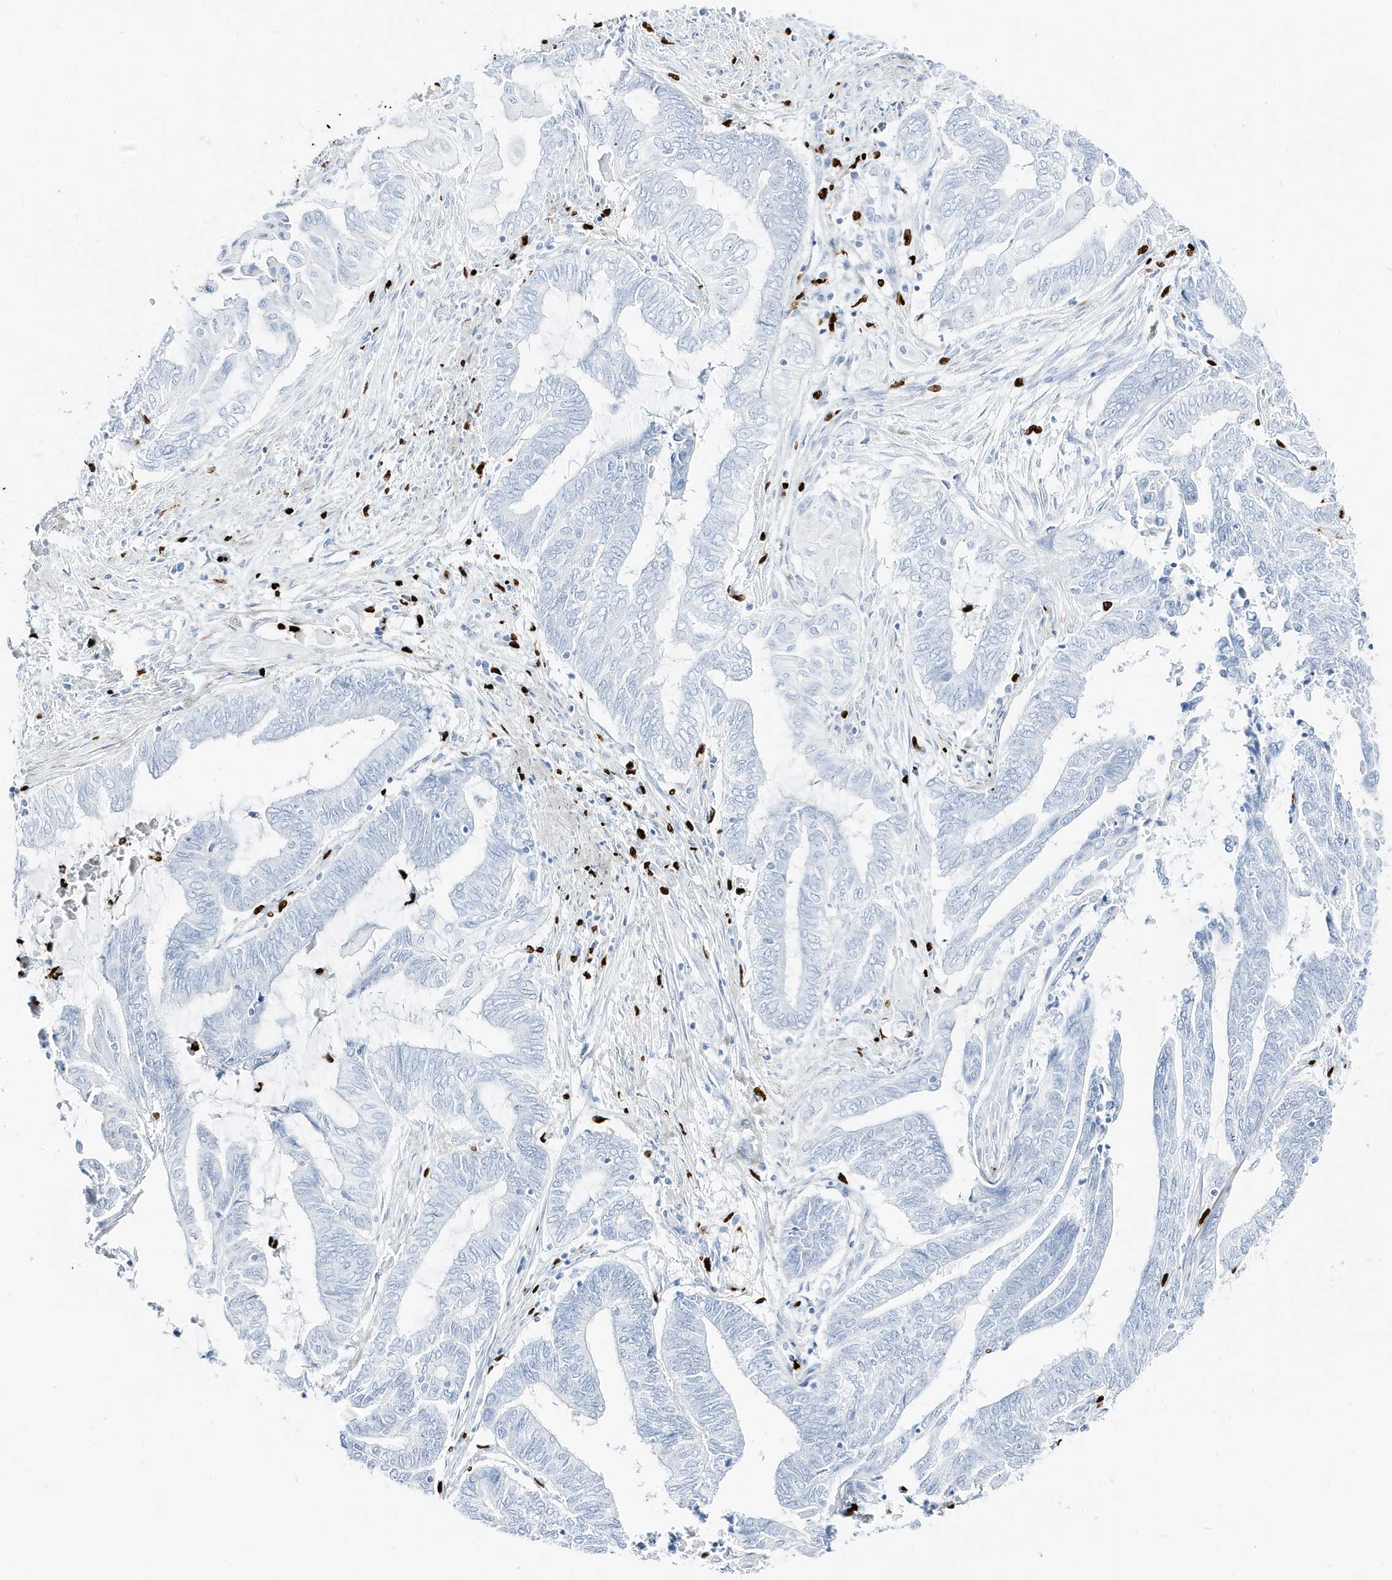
{"staining": {"intensity": "negative", "quantity": "none", "location": "none"}, "tissue": "endometrial cancer", "cell_type": "Tumor cells", "image_type": "cancer", "snomed": [{"axis": "morphology", "description": "Adenocarcinoma, NOS"}, {"axis": "topography", "description": "Uterus"}, {"axis": "topography", "description": "Endometrium"}], "caption": "This micrograph is of adenocarcinoma (endometrial) stained with immunohistochemistry (IHC) to label a protein in brown with the nuclei are counter-stained blue. There is no staining in tumor cells.", "gene": "MNDA", "patient": {"sex": "female", "age": 70}}